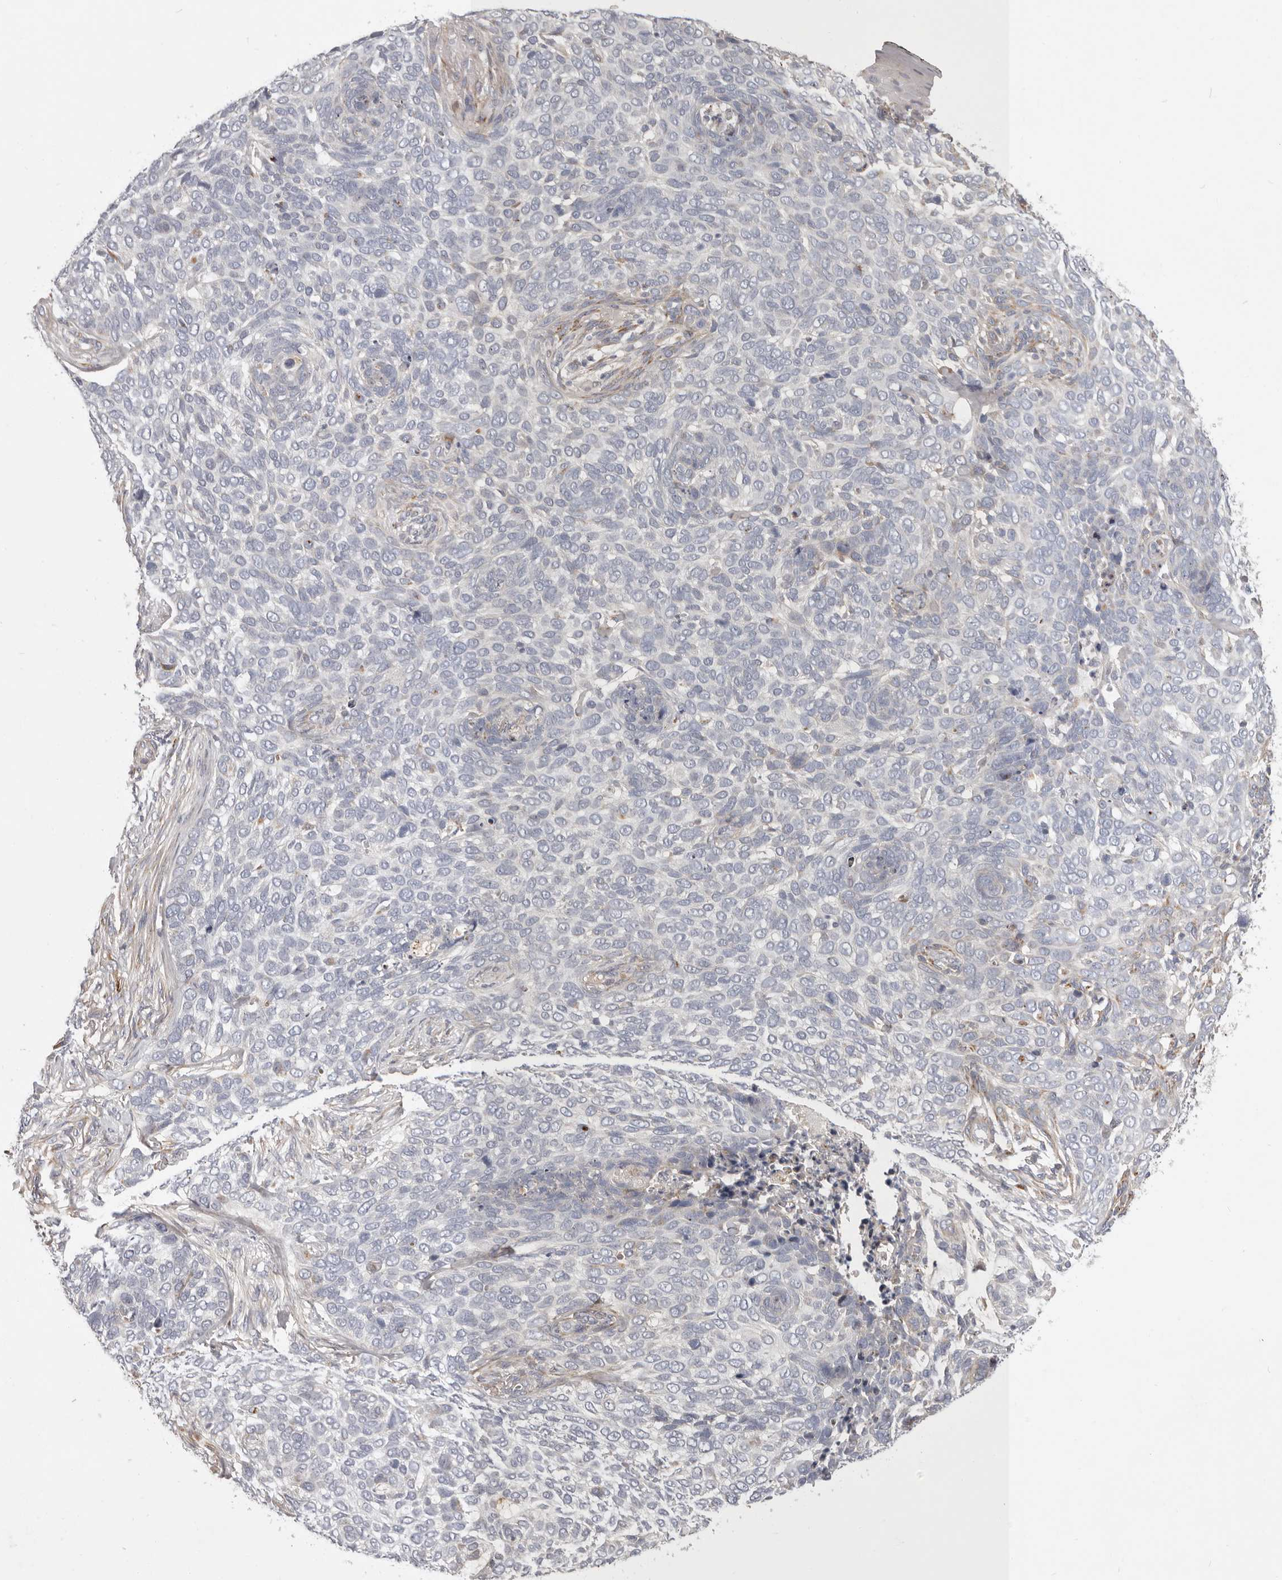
{"staining": {"intensity": "negative", "quantity": "none", "location": "none"}, "tissue": "skin cancer", "cell_type": "Tumor cells", "image_type": "cancer", "snomed": [{"axis": "morphology", "description": "Basal cell carcinoma"}, {"axis": "topography", "description": "Skin"}], "caption": "This is an immunohistochemistry micrograph of human skin cancer. There is no staining in tumor cells.", "gene": "MRPS10", "patient": {"sex": "female", "age": 64}}